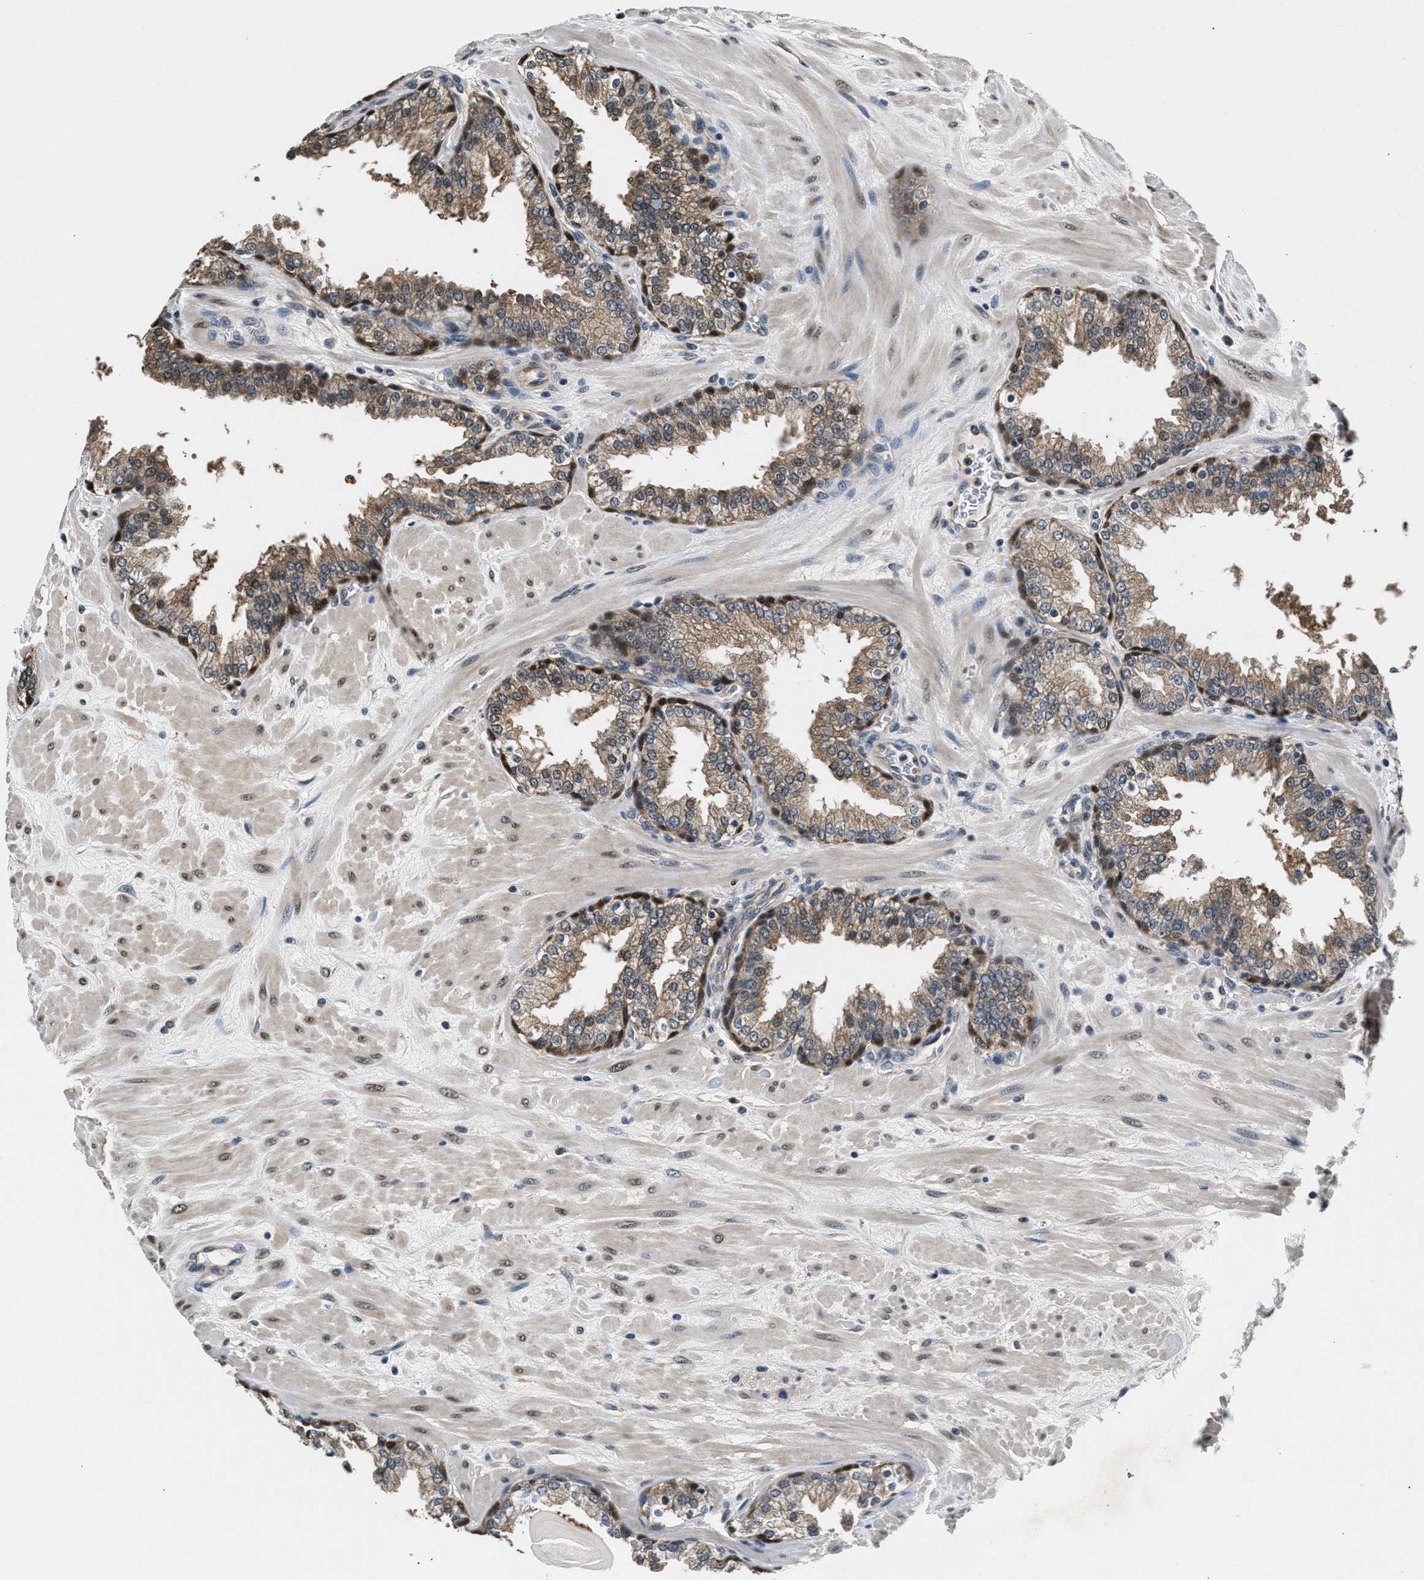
{"staining": {"intensity": "weak", "quantity": ">75%", "location": "cytoplasmic/membranous,nuclear"}, "tissue": "prostate", "cell_type": "Glandular cells", "image_type": "normal", "snomed": [{"axis": "morphology", "description": "Normal tissue, NOS"}, {"axis": "topography", "description": "Prostate"}], "caption": "The immunohistochemical stain labels weak cytoplasmic/membranous,nuclear positivity in glandular cells of benign prostate.", "gene": "RBM33", "patient": {"sex": "male", "age": 51}}